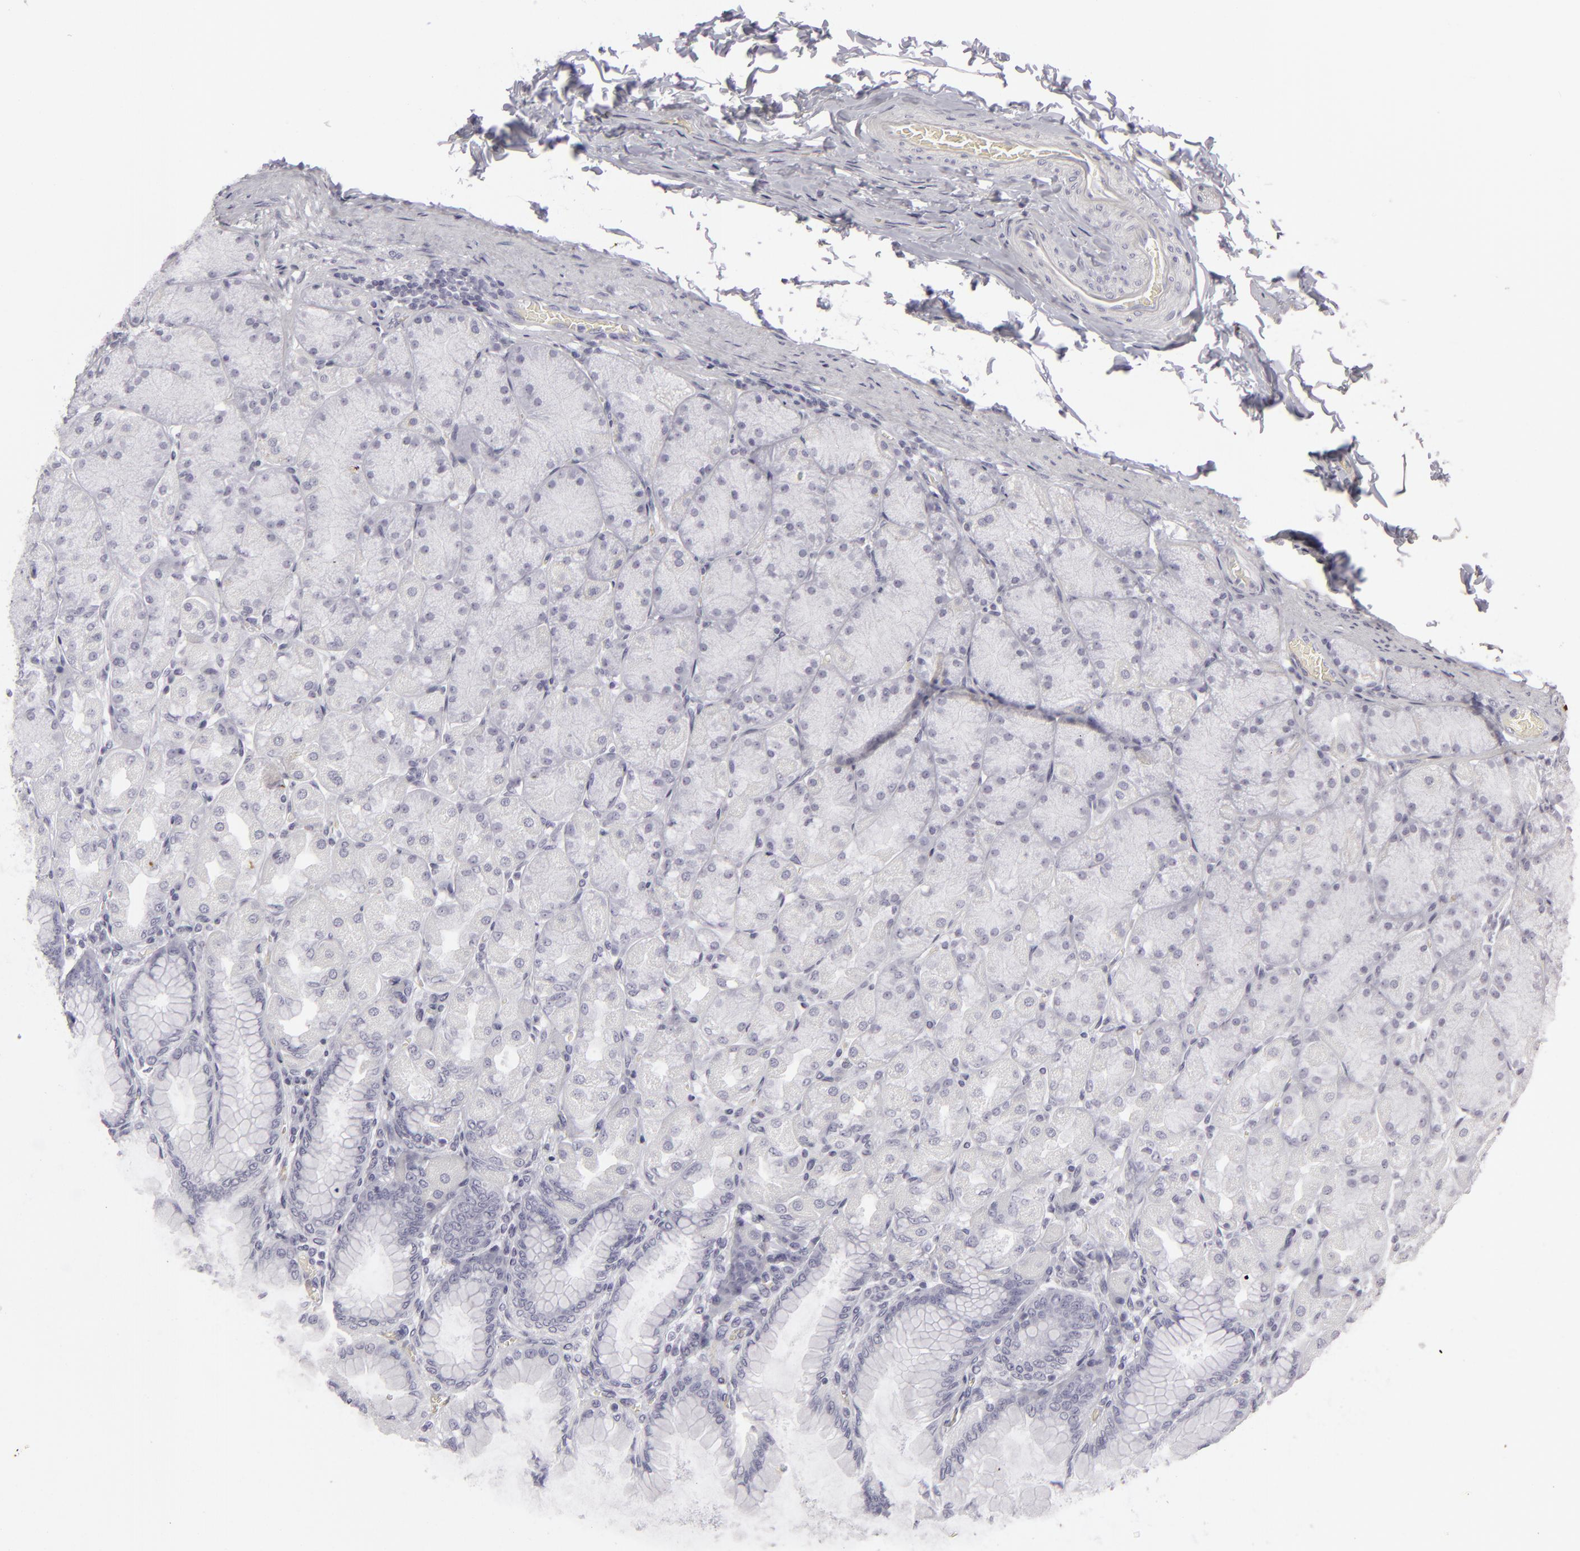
{"staining": {"intensity": "negative", "quantity": "none", "location": "none"}, "tissue": "stomach", "cell_type": "Glandular cells", "image_type": "normal", "snomed": [{"axis": "morphology", "description": "Normal tissue, NOS"}, {"axis": "topography", "description": "Stomach, upper"}], "caption": "Normal stomach was stained to show a protein in brown. There is no significant staining in glandular cells. The staining was performed using DAB to visualize the protein expression in brown, while the nuclei were stained in blue with hematoxylin (Magnification: 20x).", "gene": "KRT1", "patient": {"sex": "female", "age": 56}}